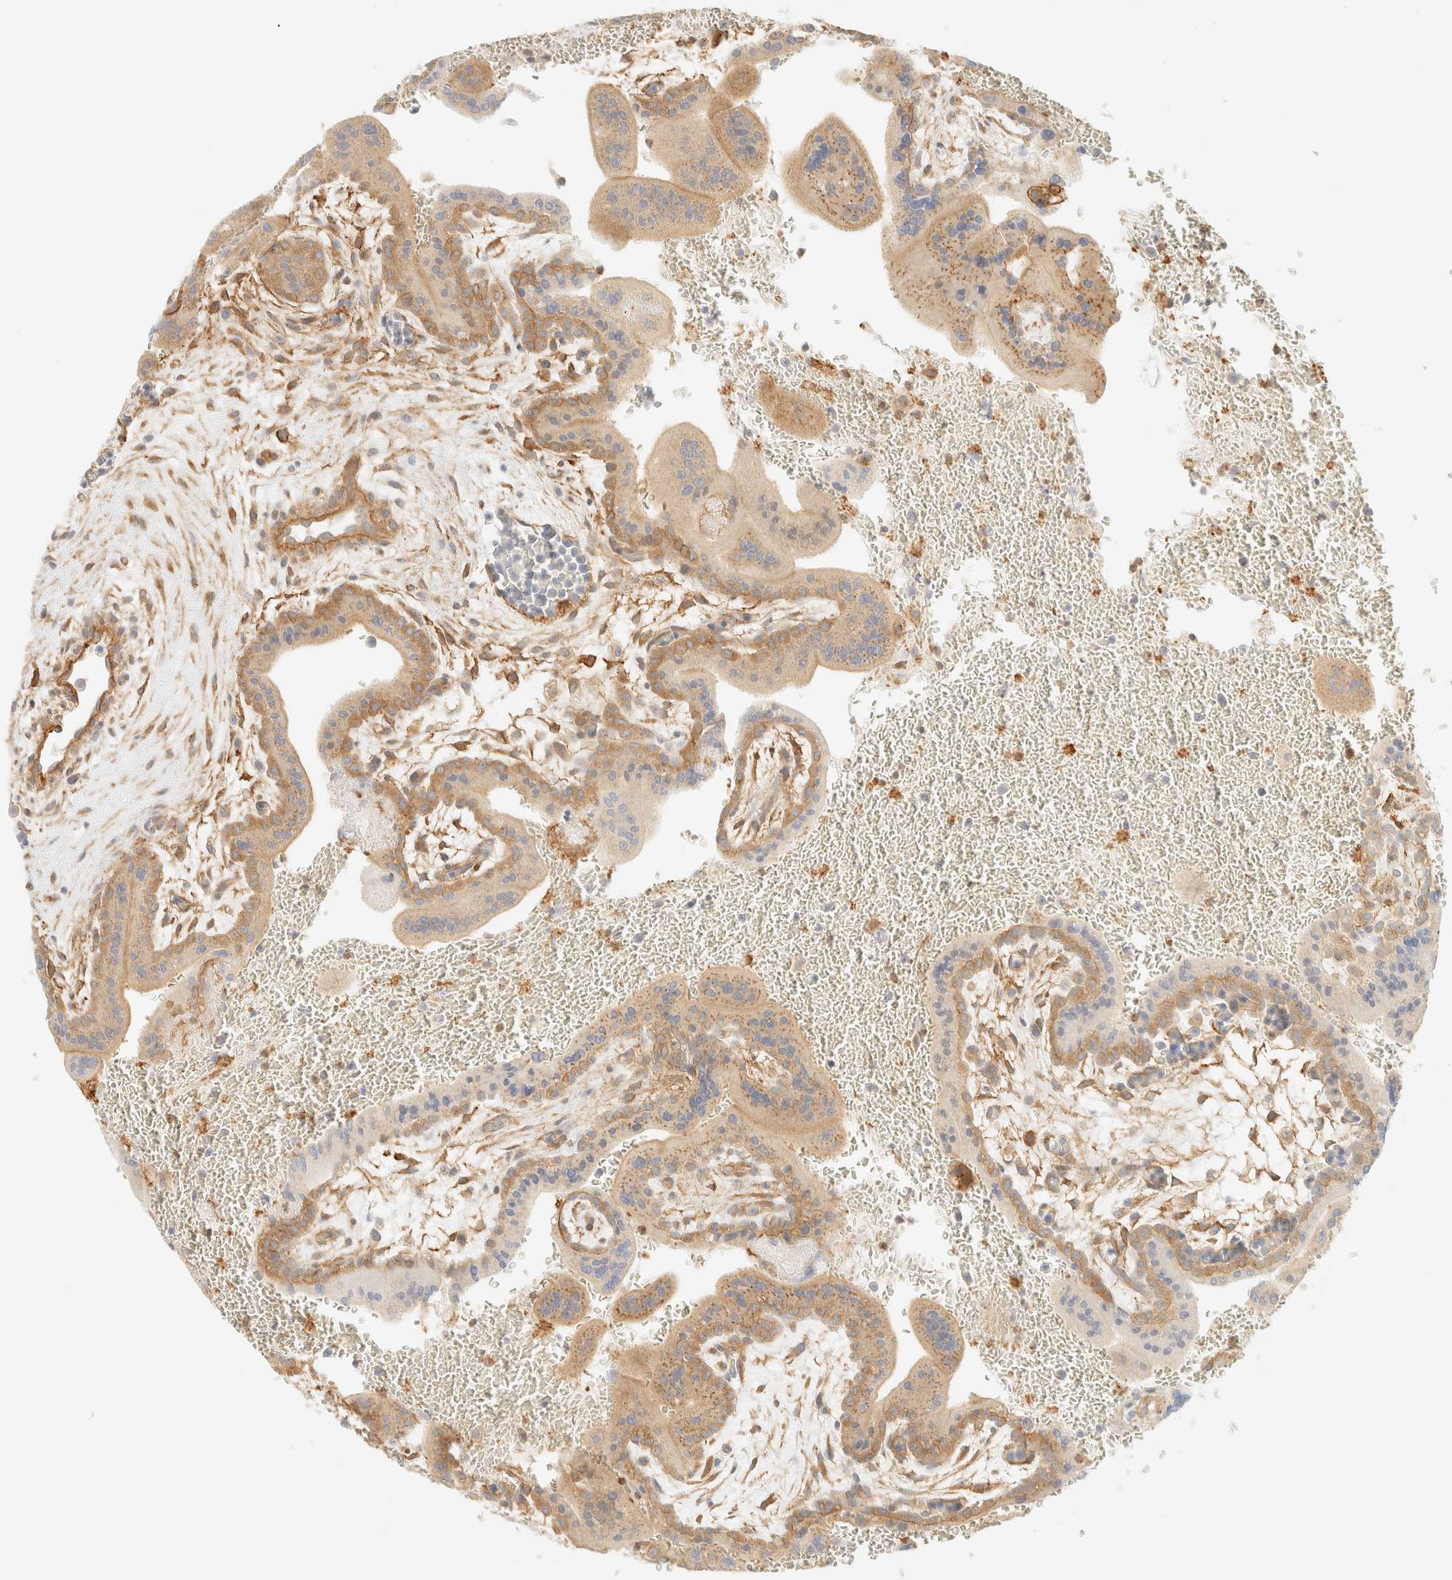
{"staining": {"intensity": "moderate", "quantity": ">75%", "location": "cytoplasmic/membranous"}, "tissue": "placenta", "cell_type": "Trophoblastic cells", "image_type": "normal", "snomed": [{"axis": "morphology", "description": "Normal tissue, NOS"}, {"axis": "topography", "description": "Placenta"}], "caption": "Placenta stained with IHC reveals moderate cytoplasmic/membranous staining in about >75% of trophoblastic cells.", "gene": "OTOP2", "patient": {"sex": "female", "age": 35}}